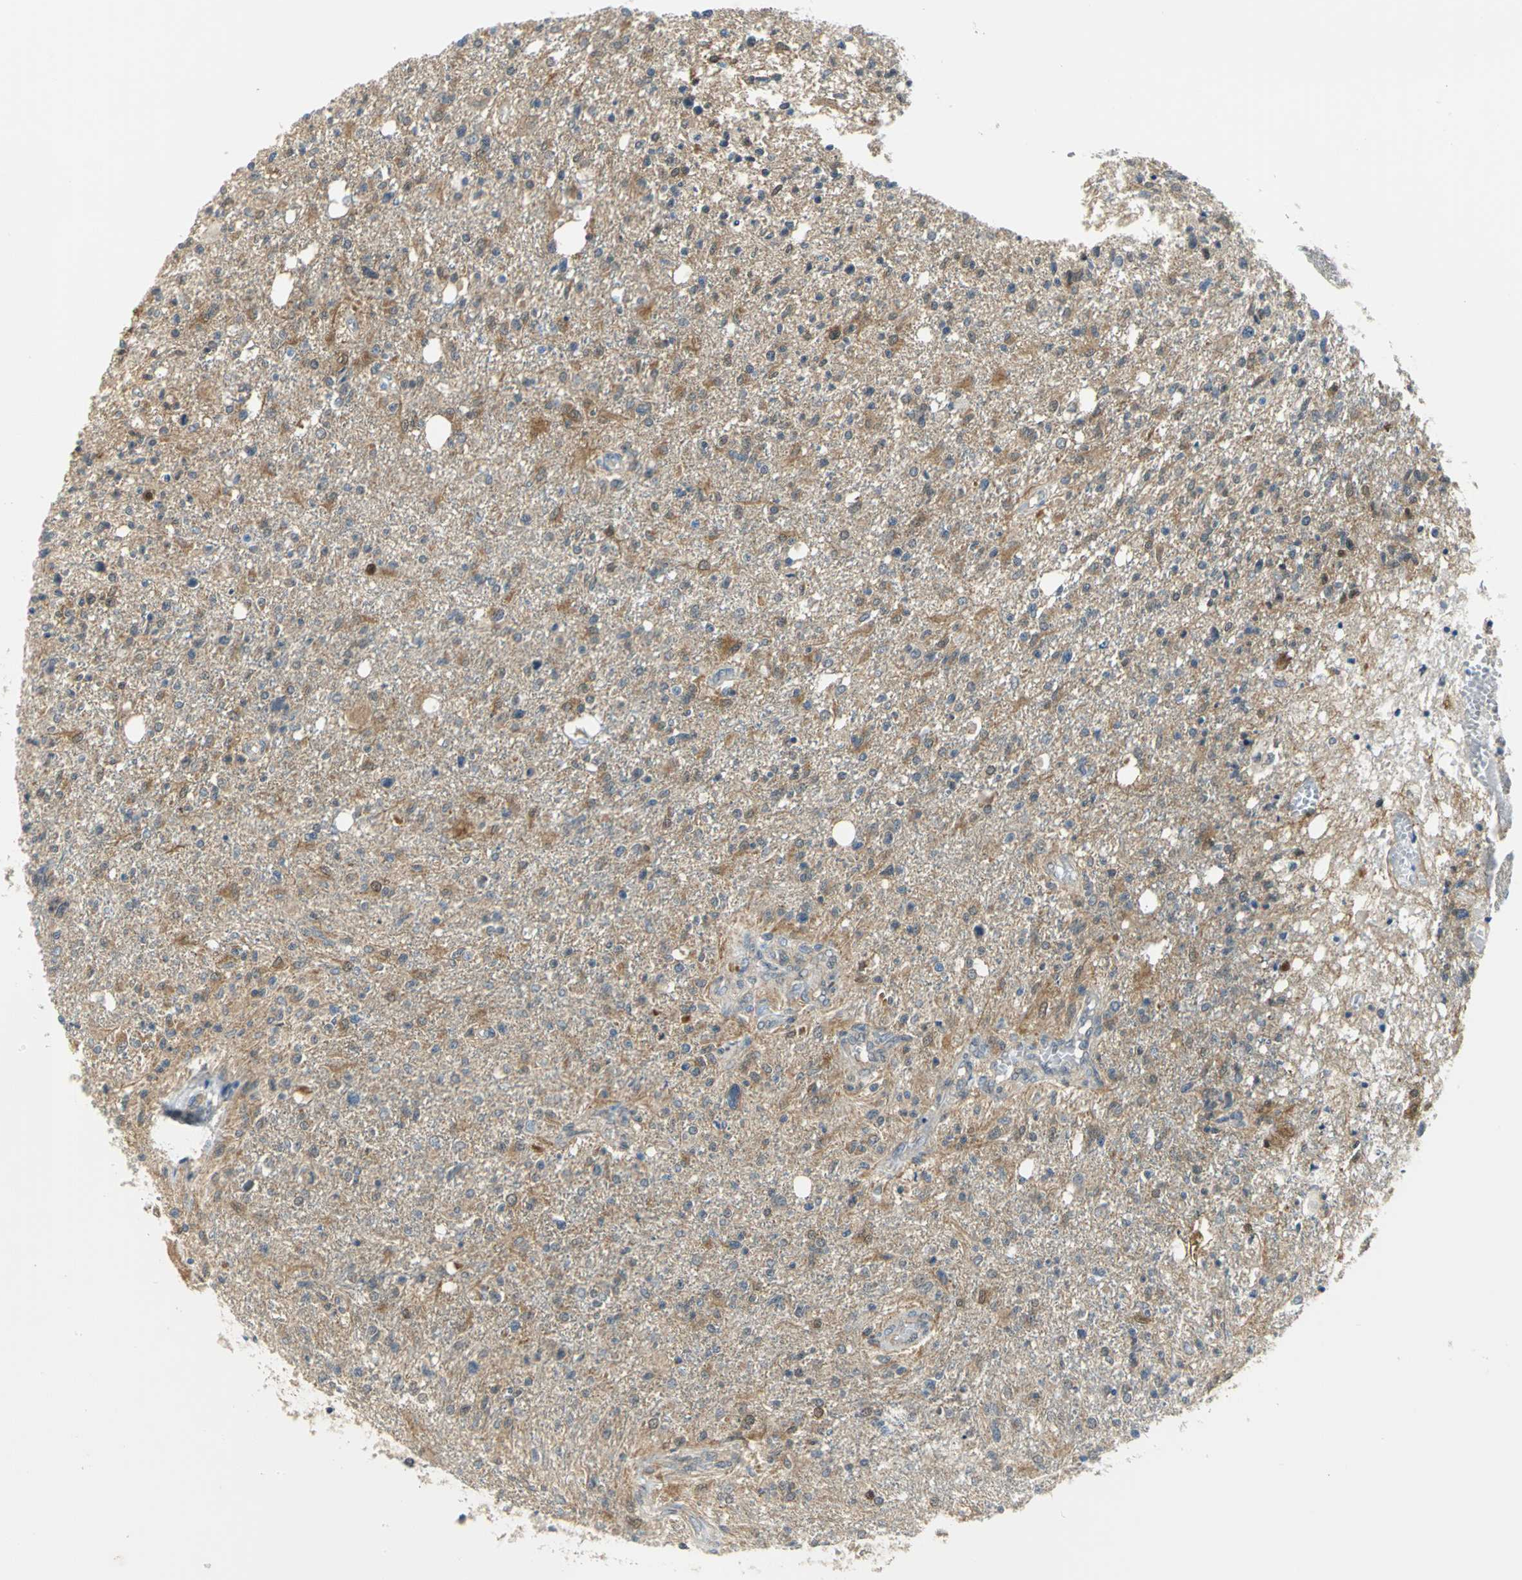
{"staining": {"intensity": "moderate", "quantity": "25%-75%", "location": "cytoplasmic/membranous"}, "tissue": "glioma", "cell_type": "Tumor cells", "image_type": "cancer", "snomed": [{"axis": "morphology", "description": "Glioma, malignant, High grade"}, {"axis": "topography", "description": "Cerebral cortex"}], "caption": "Malignant high-grade glioma stained with immunohistochemistry reveals moderate cytoplasmic/membranous staining in approximately 25%-75% of tumor cells. The protein of interest is shown in brown color, while the nuclei are stained blue.", "gene": "PGM3", "patient": {"sex": "male", "age": 76}}